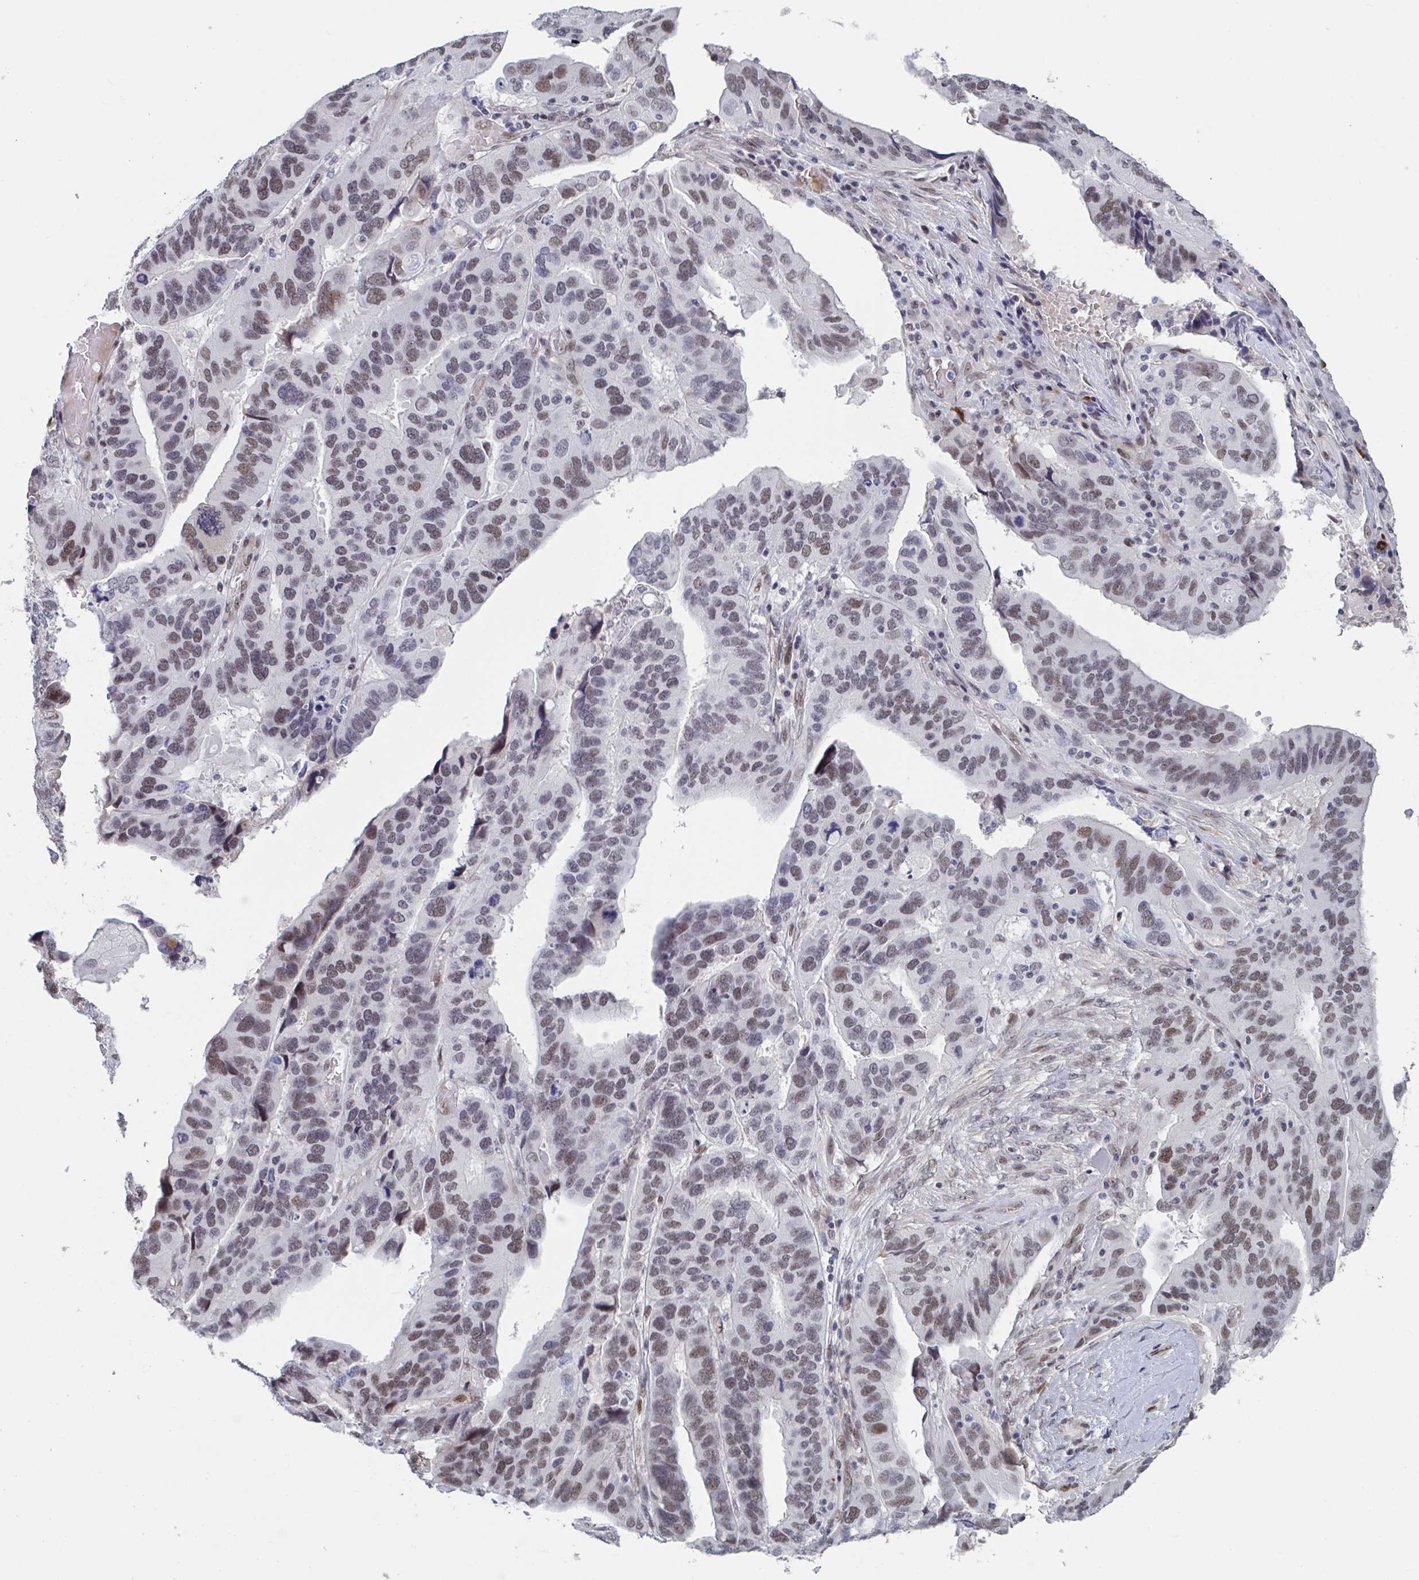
{"staining": {"intensity": "moderate", "quantity": "25%-75%", "location": "nuclear"}, "tissue": "ovarian cancer", "cell_type": "Tumor cells", "image_type": "cancer", "snomed": [{"axis": "morphology", "description": "Cystadenocarcinoma, serous, NOS"}, {"axis": "topography", "description": "Ovary"}], "caption": "IHC (DAB) staining of ovarian serous cystadenocarcinoma exhibits moderate nuclear protein staining in about 25%-75% of tumor cells. IHC stains the protein of interest in brown and the nuclei are stained blue.", "gene": "BCL7B", "patient": {"sex": "female", "age": 79}}